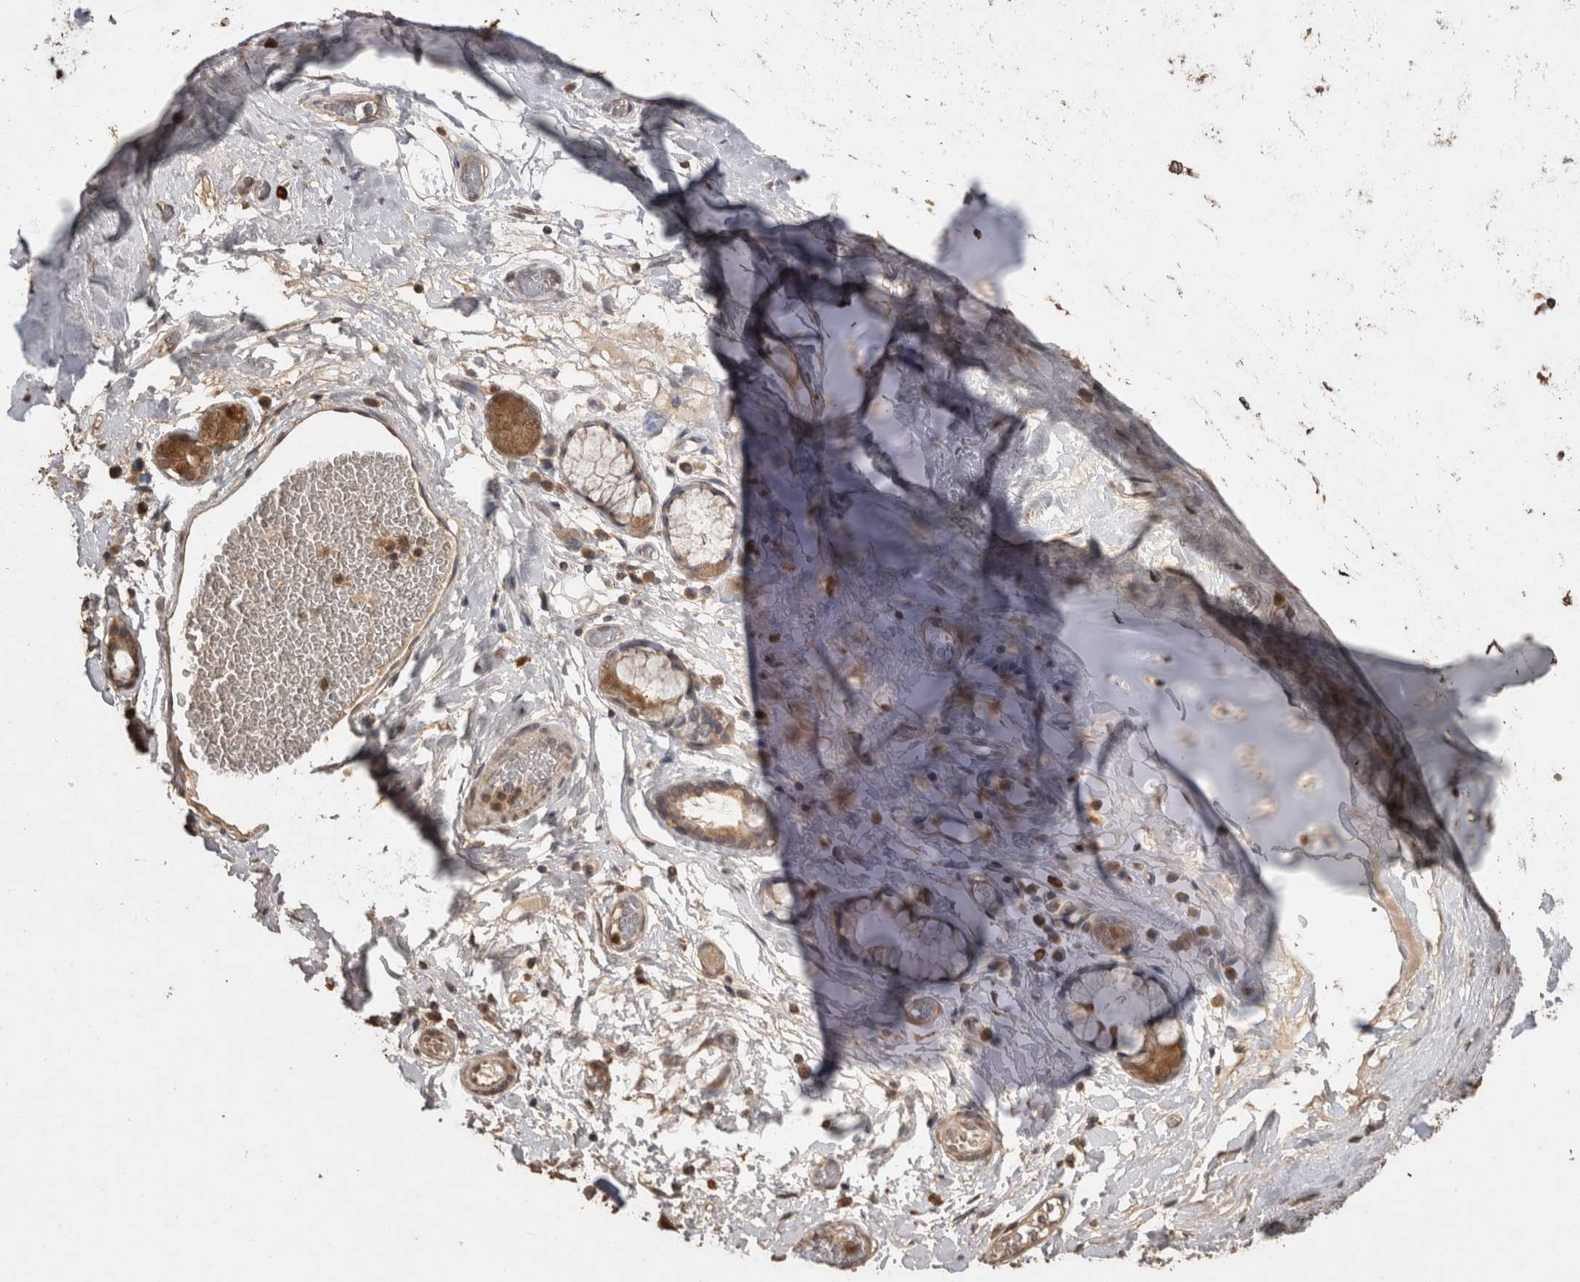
{"staining": {"intensity": "moderate", "quantity": ">75%", "location": "cytoplasmic/membranous"}, "tissue": "adipose tissue", "cell_type": "Adipocytes", "image_type": "normal", "snomed": [{"axis": "morphology", "description": "Normal tissue, NOS"}, {"axis": "topography", "description": "Cartilage tissue"}], "caption": "IHC photomicrograph of normal adipose tissue: adipose tissue stained using IHC displays medium levels of moderate protein expression localized specifically in the cytoplasmic/membranous of adipocytes, appearing as a cytoplasmic/membranous brown color.", "gene": "SOCS5", "patient": {"sex": "female", "age": 63}}